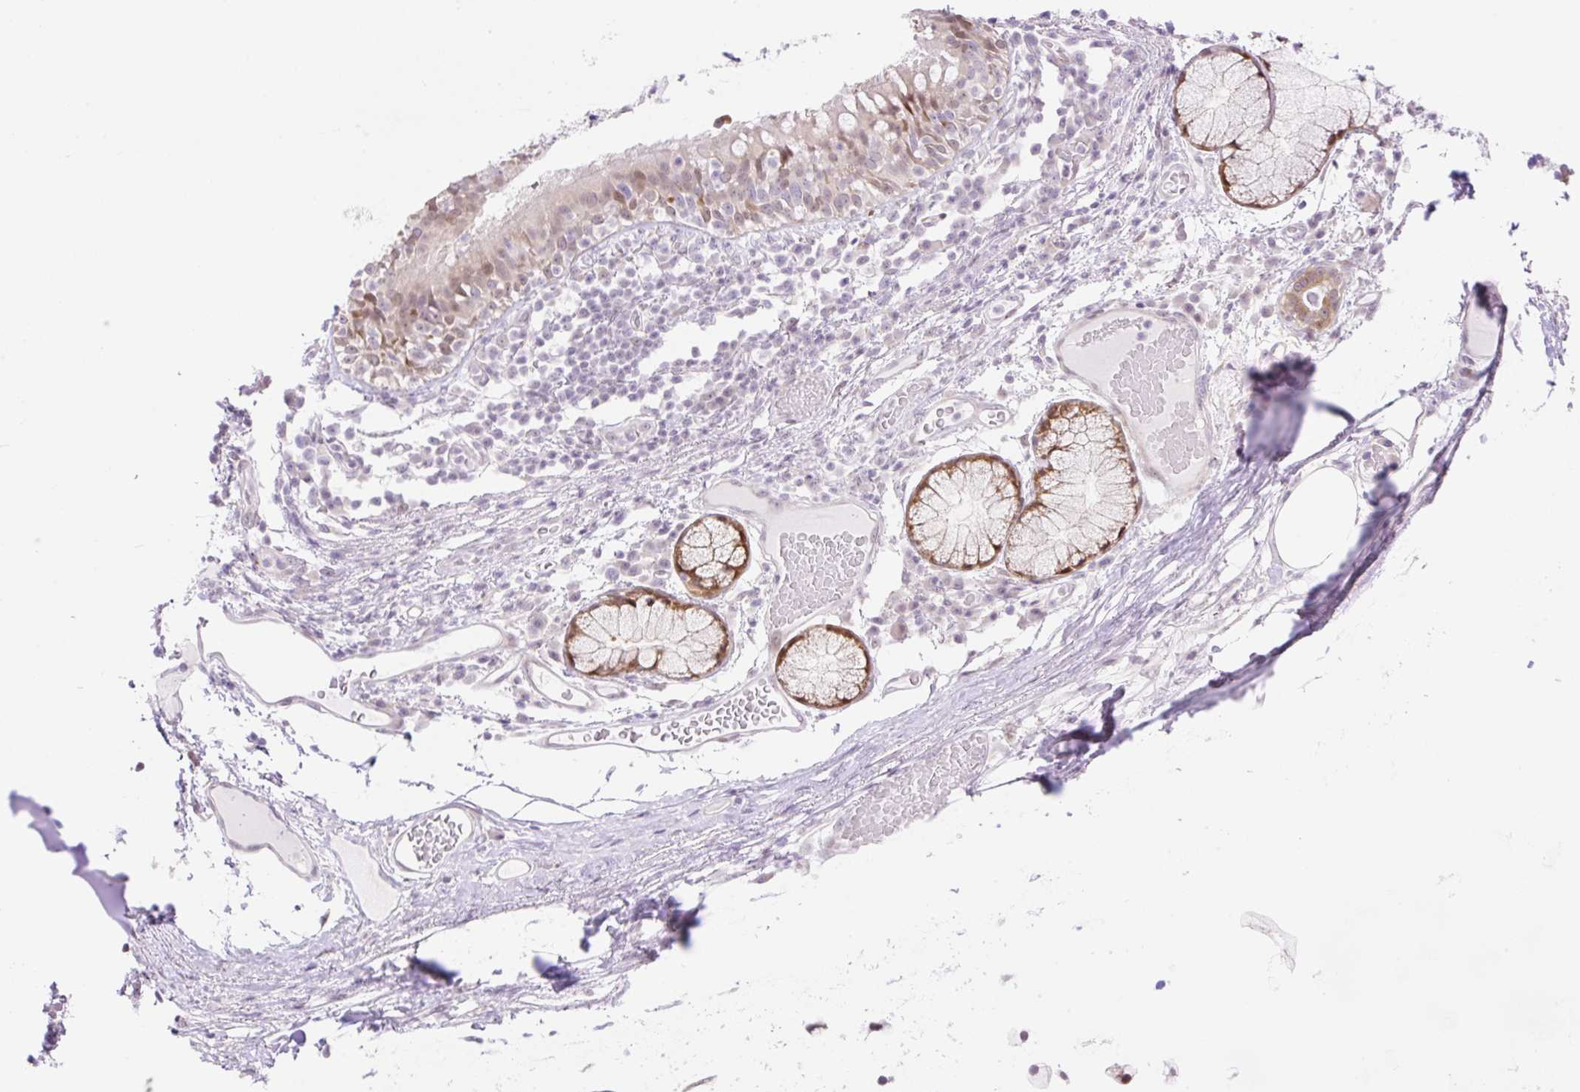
{"staining": {"intensity": "negative", "quantity": "none", "location": "none"}, "tissue": "soft tissue", "cell_type": "Fibroblasts", "image_type": "normal", "snomed": [{"axis": "morphology", "description": "Normal tissue, NOS"}, {"axis": "topography", "description": "Cartilage tissue"}, {"axis": "topography", "description": "Bronchus"}], "caption": "Image shows no significant protein positivity in fibroblasts of benign soft tissue.", "gene": "ENSG00000264668", "patient": {"sex": "male", "age": 56}}